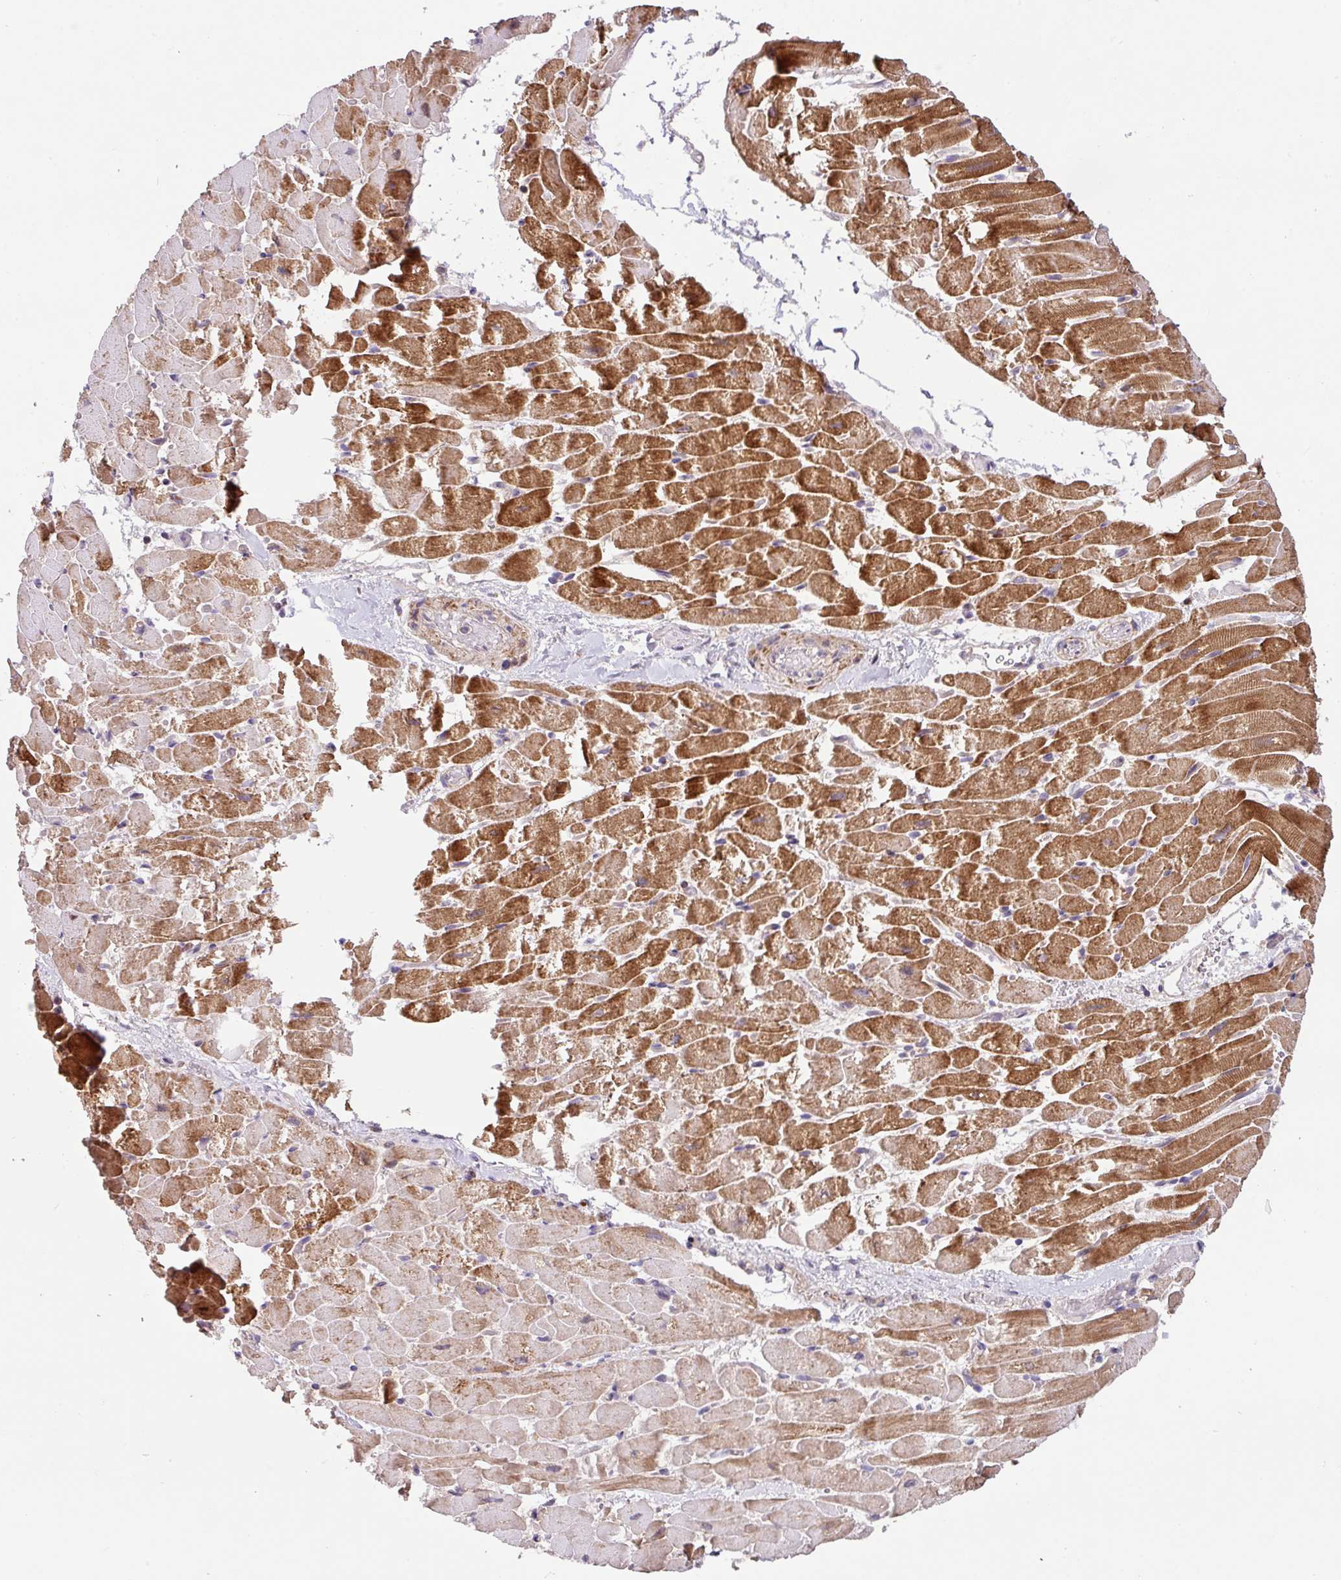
{"staining": {"intensity": "moderate", "quantity": ">75%", "location": "cytoplasmic/membranous"}, "tissue": "heart muscle", "cell_type": "Cardiomyocytes", "image_type": "normal", "snomed": [{"axis": "morphology", "description": "Normal tissue, NOS"}, {"axis": "topography", "description": "Heart"}], "caption": "An IHC histopathology image of normal tissue is shown. Protein staining in brown highlights moderate cytoplasmic/membranous positivity in heart muscle within cardiomyocytes. (Brightfield microscopy of DAB IHC at high magnification).", "gene": "ENSG00000269547", "patient": {"sex": "male", "age": 37}}